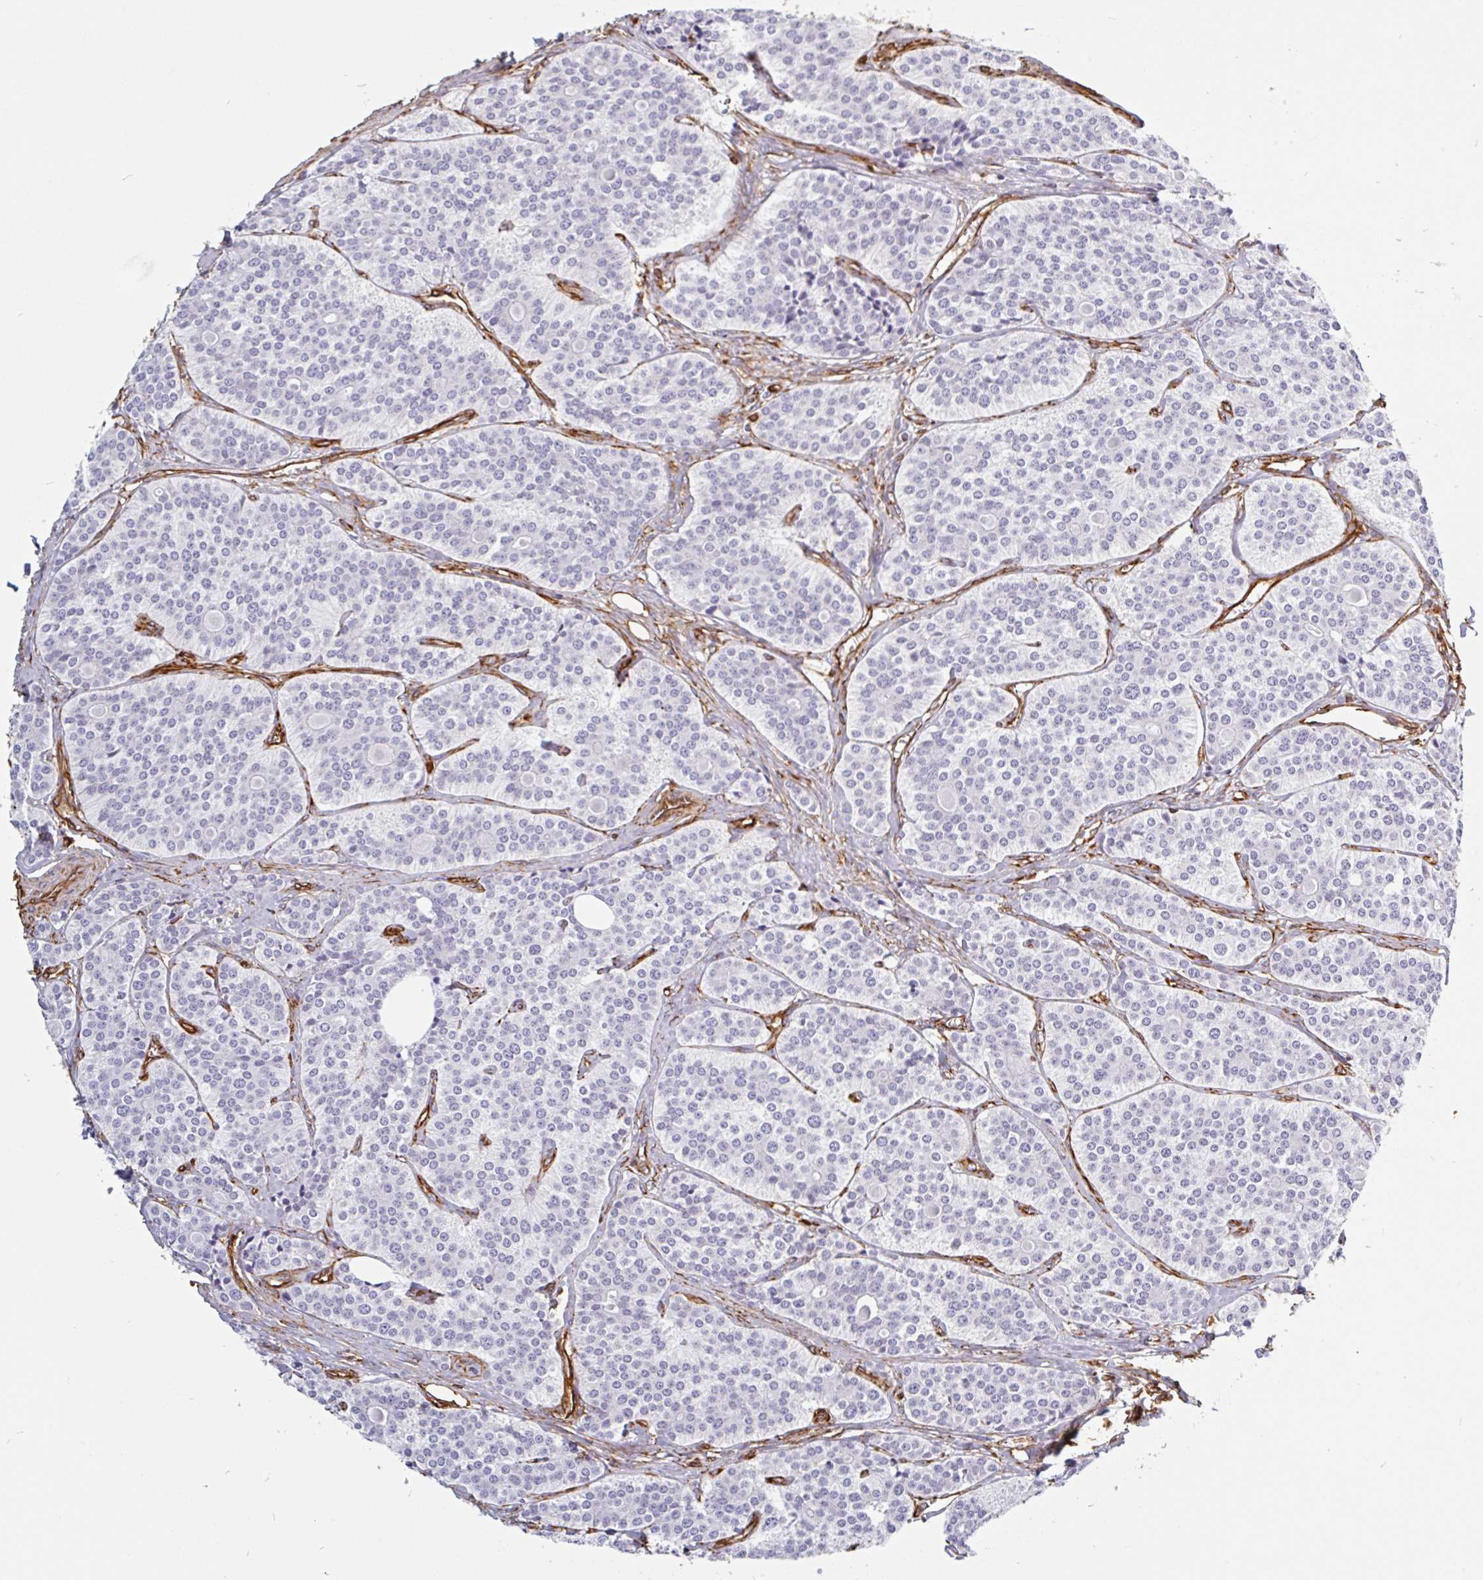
{"staining": {"intensity": "negative", "quantity": "none", "location": "none"}, "tissue": "carcinoid", "cell_type": "Tumor cells", "image_type": "cancer", "snomed": [{"axis": "morphology", "description": "Carcinoid, malignant, NOS"}, {"axis": "topography", "description": "Small intestine"}], "caption": "An immunohistochemistry (IHC) image of carcinoid (malignant) is shown. There is no staining in tumor cells of carcinoid (malignant).", "gene": "PPFIA1", "patient": {"sex": "male", "age": 63}}